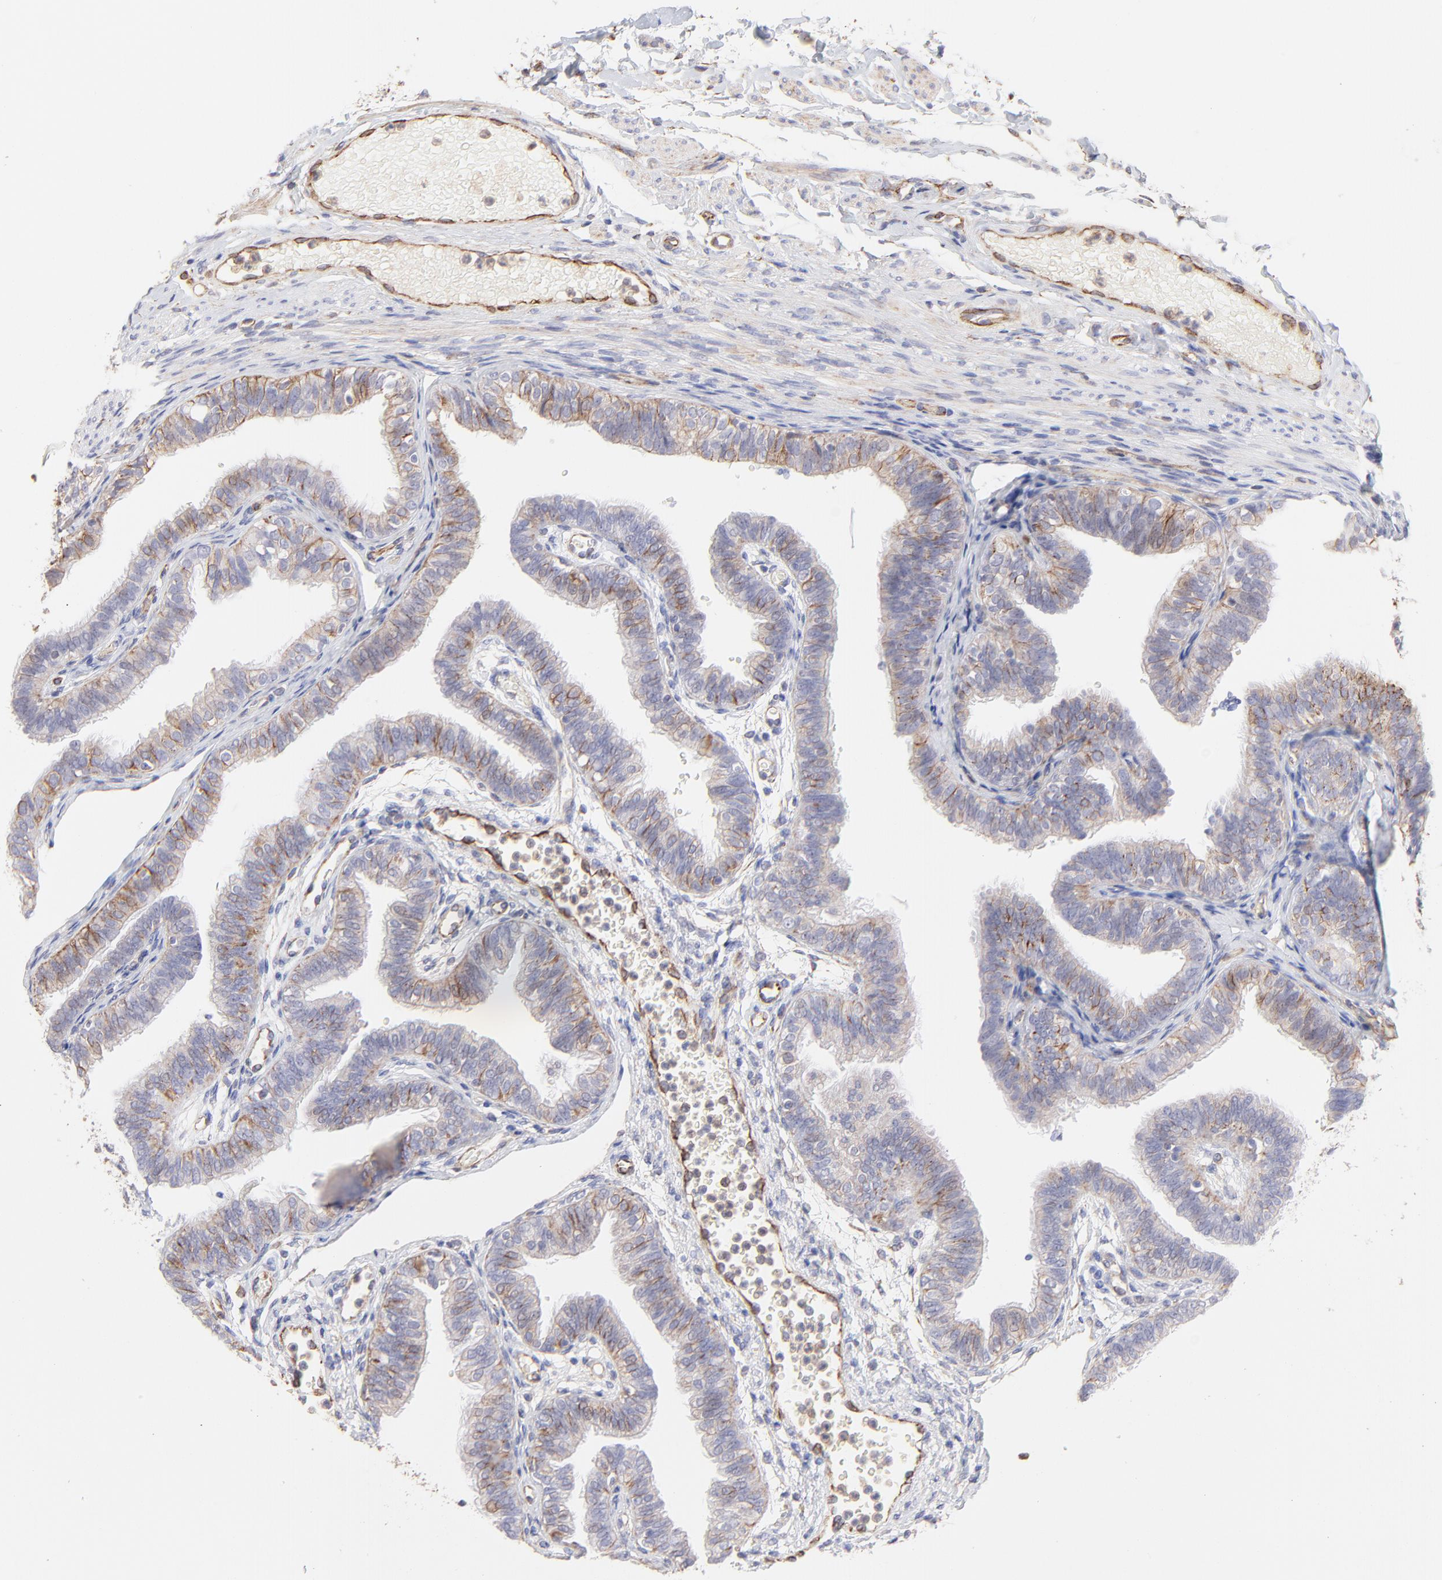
{"staining": {"intensity": "moderate", "quantity": "25%-75%", "location": "cytoplasmic/membranous"}, "tissue": "fallopian tube", "cell_type": "Glandular cells", "image_type": "normal", "snomed": [{"axis": "morphology", "description": "Normal tissue, NOS"}, {"axis": "morphology", "description": "Dermoid, NOS"}, {"axis": "topography", "description": "Fallopian tube"}], "caption": "Immunohistochemical staining of unremarkable fallopian tube shows 25%-75% levels of moderate cytoplasmic/membranous protein positivity in about 25%-75% of glandular cells.", "gene": "COX8C", "patient": {"sex": "female", "age": 33}}